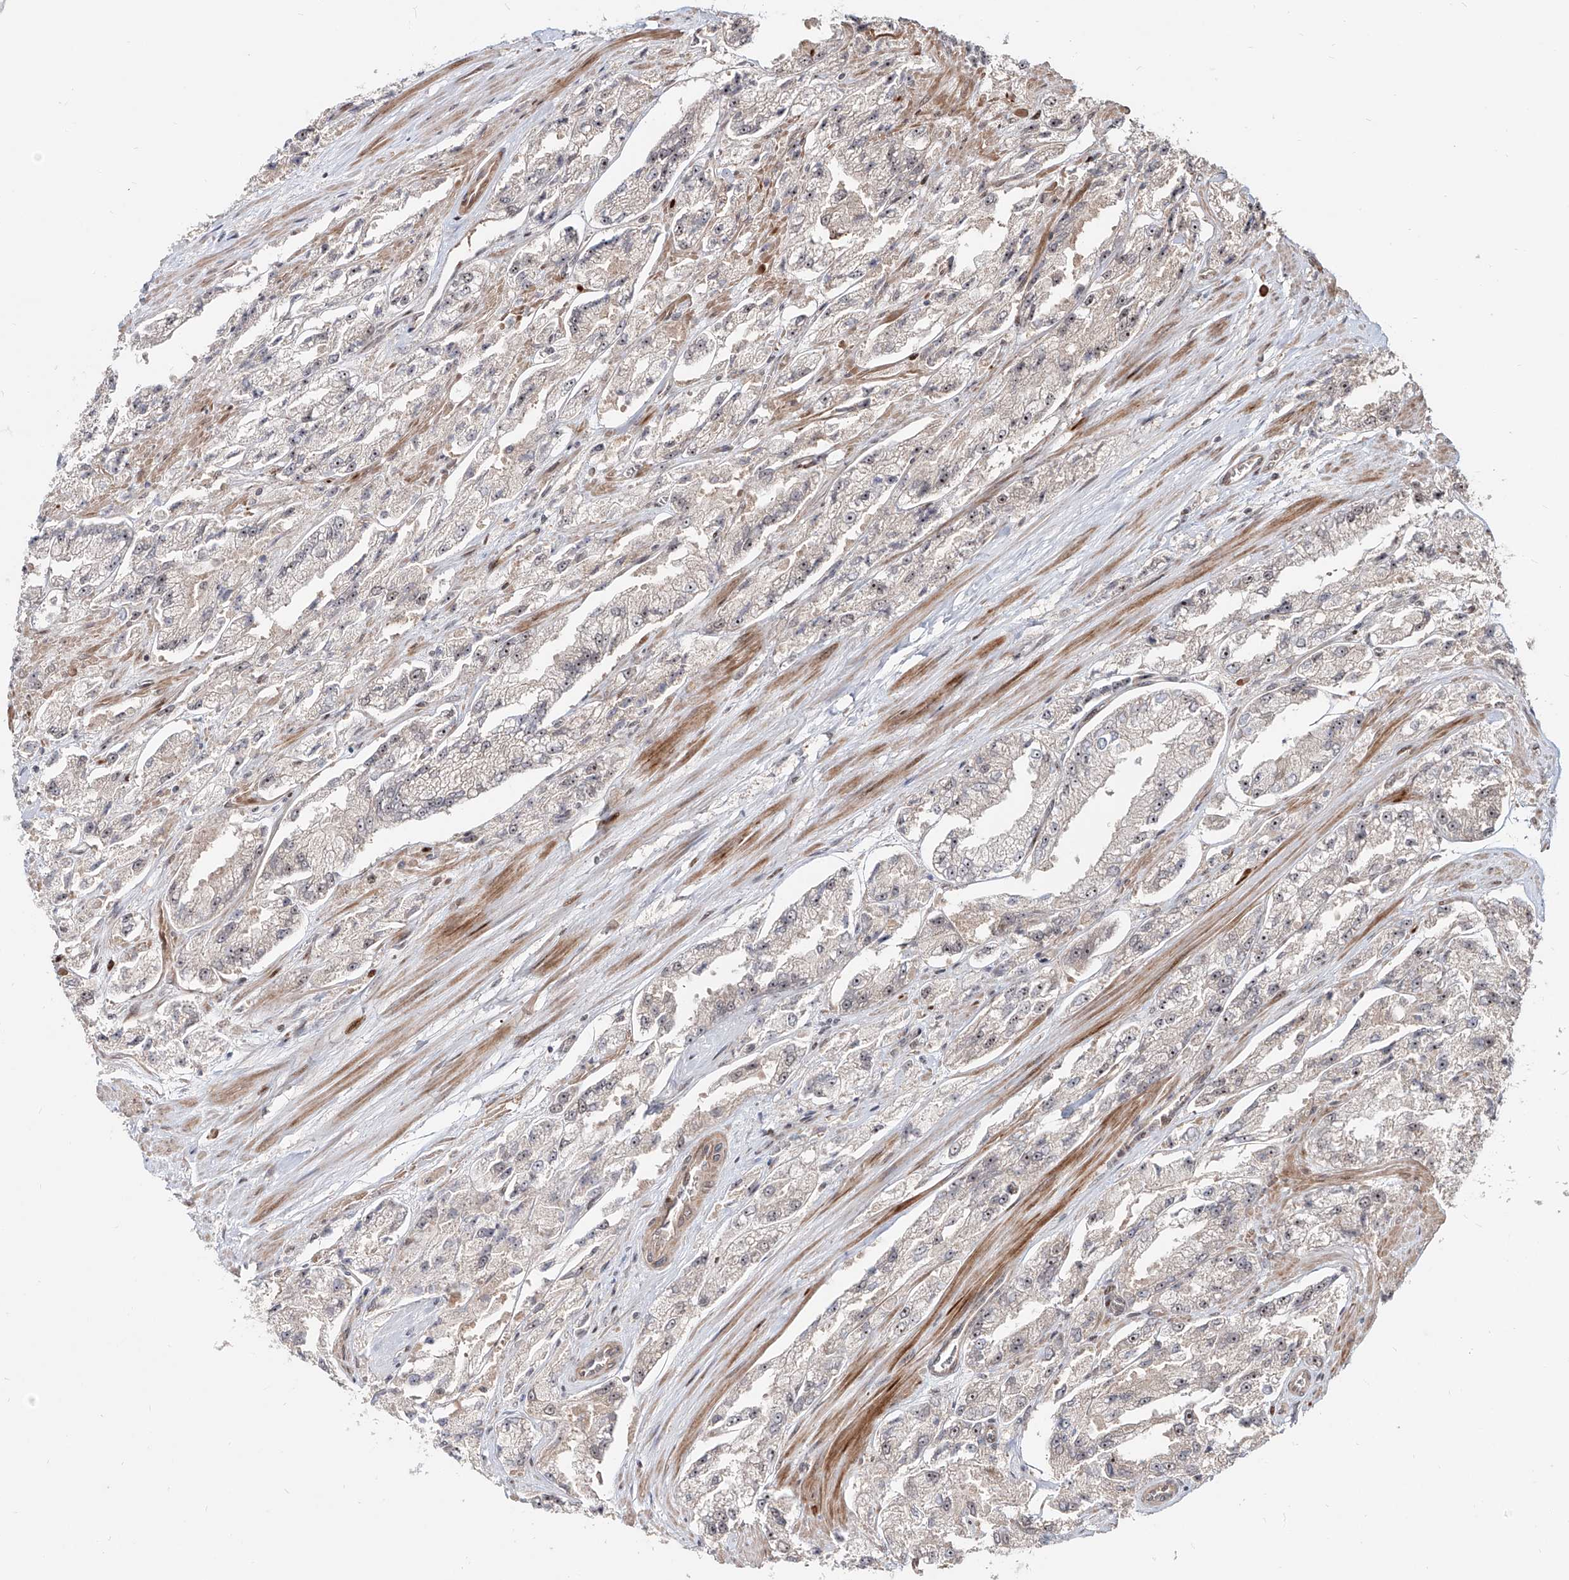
{"staining": {"intensity": "weak", "quantity": "<25%", "location": "nuclear"}, "tissue": "prostate cancer", "cell_type": "Tumor cells", "image_type": "cancer", "snomed": [{"axis": "morphology", "description": "Adenocarcinoma, High grade"}, {"axis": "topography", "description": "Prostate"}], "caption": "High power microscopy micrograph of an immunohistochemistry (IHC) micrograph of prostate cancer, revealing no significant positivity in tumor cells.", "gene": "ZNF710", "patient": {"sex": "male", "age": 58}}